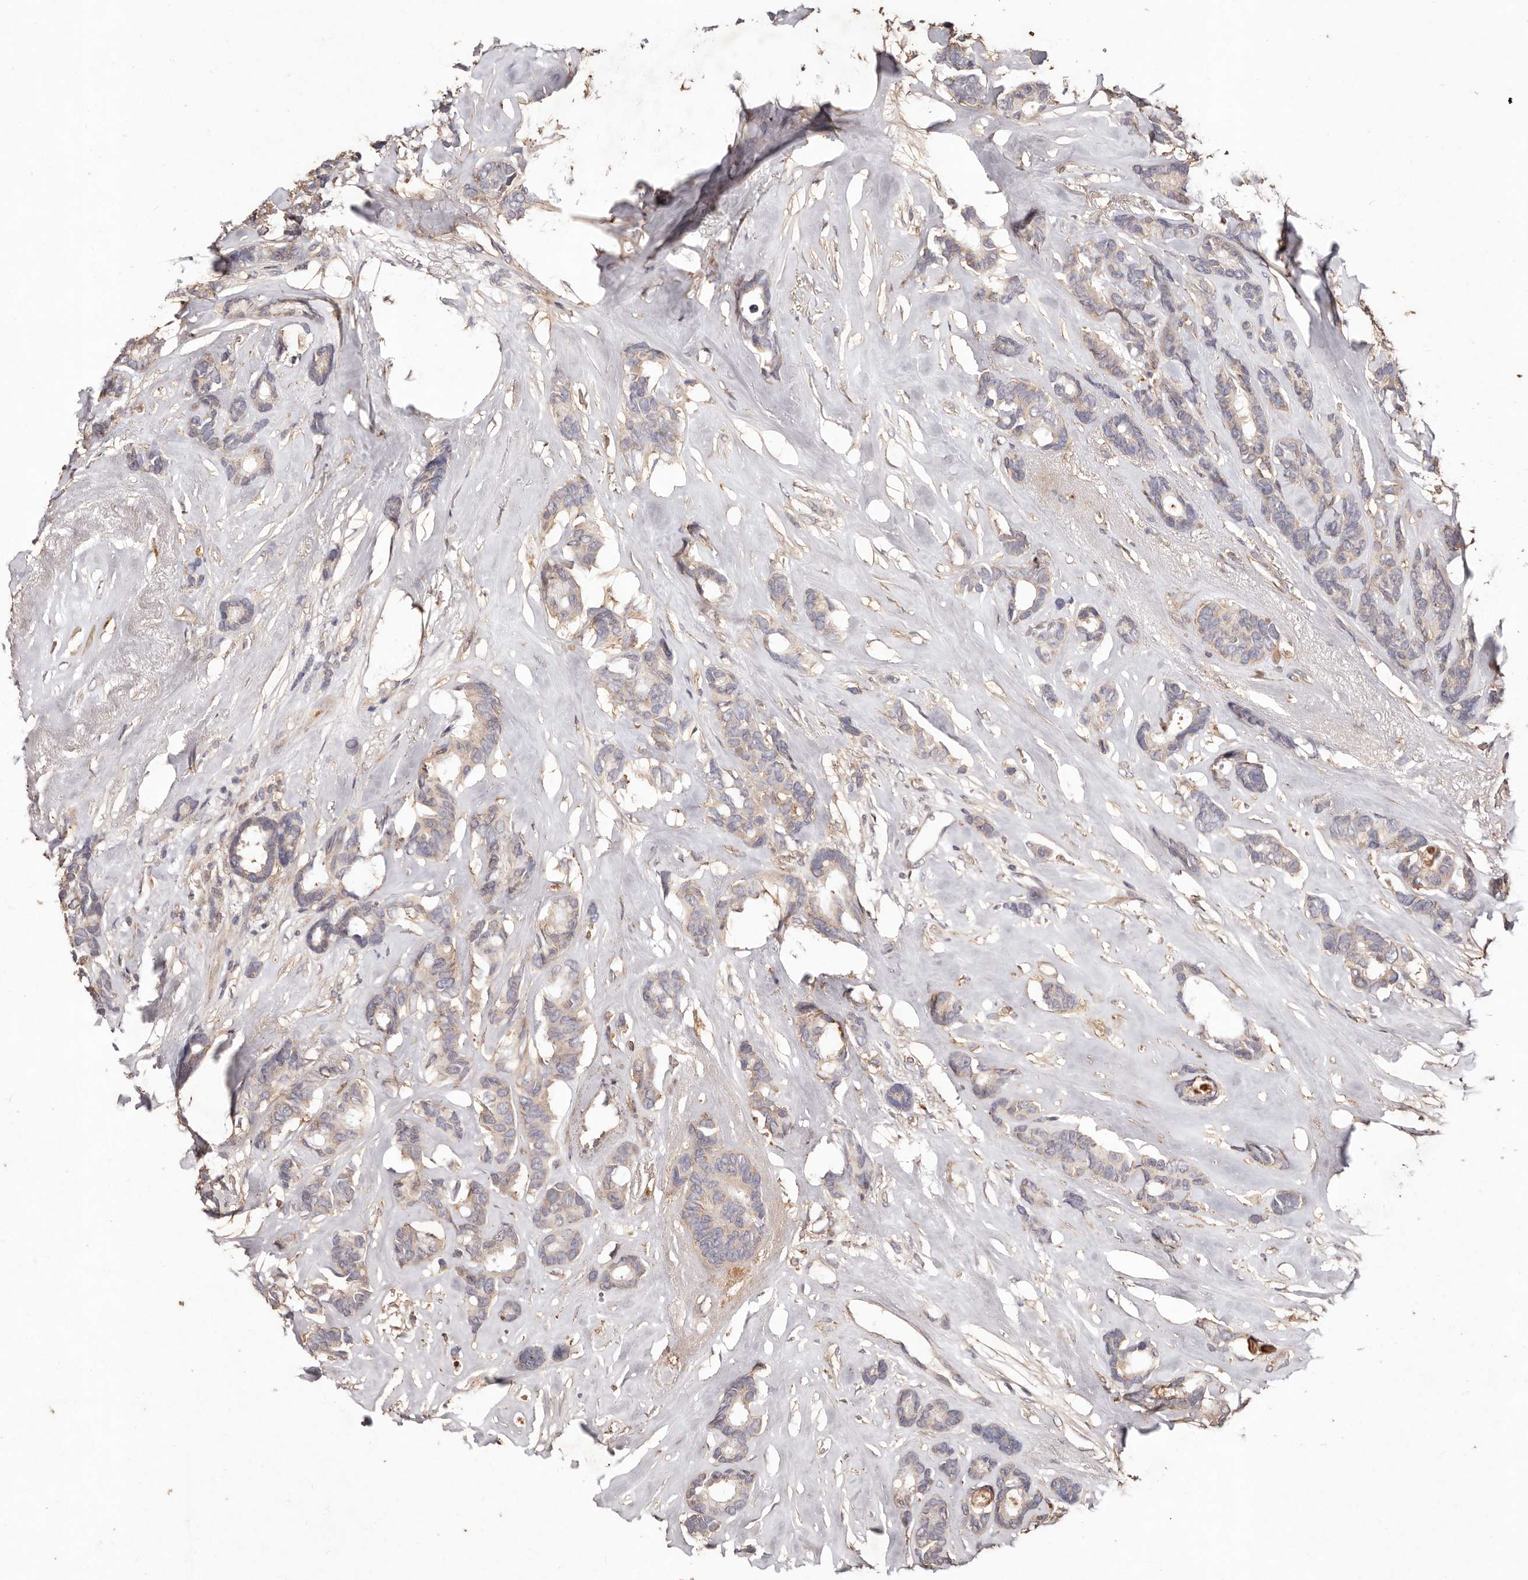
{"staining": {"intensity": "weak", "quantity": "<25%", "location": "cytoplasmic/membranous"}, "tissue": "breast cancer", "cell_type": "Tumor cells", "image_type": "cancer", "snomed": [{"axis": "morphology", "description": "Duct carcinoma"}, {"axis": "topography", "description": "Breast"}], "caption": "Intraductal carcinoma (breast) was stained to show a protein in brown. There is no significant positivity in tumor cells.", "gene": "CCL14", "patient": {"sex": "female", "age": 87}}